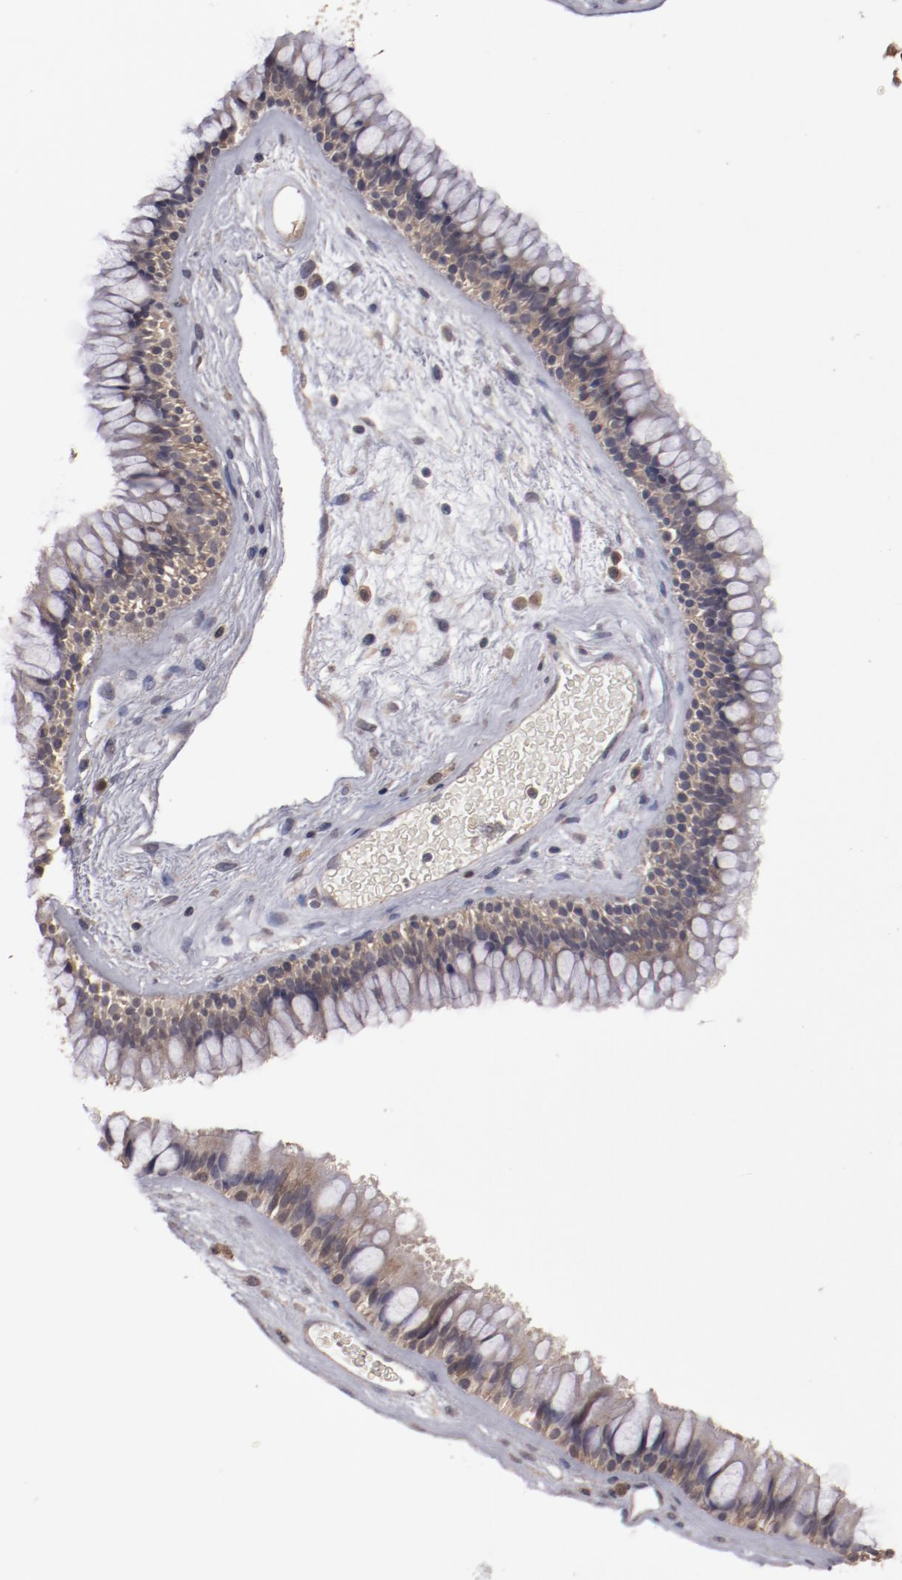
{"staining": {"intensity": "moderate", "quantity": ">75%", "location": "cytoplasmic/membranous"}, "tissue": "nasopharynx", "cell_type": "Respiratory epithelial cells", "image_type": "normal", "snomed": [{"axis": "morphology", "description": "Normal tissue, NOS"}, {"axis": "morphology", "description": "Inflammation, NOS"}, {"axis": "topography", "description": "Nasopharynx"}], "caption": "Nasopharynx stained with a brown dye displays moderate cytoplasmic/membranous positive positivity in approximately >75% of respiratory epithelial cells.", "gene": "LRRC75B", "patient": {"sex": "male", "age": 48}}